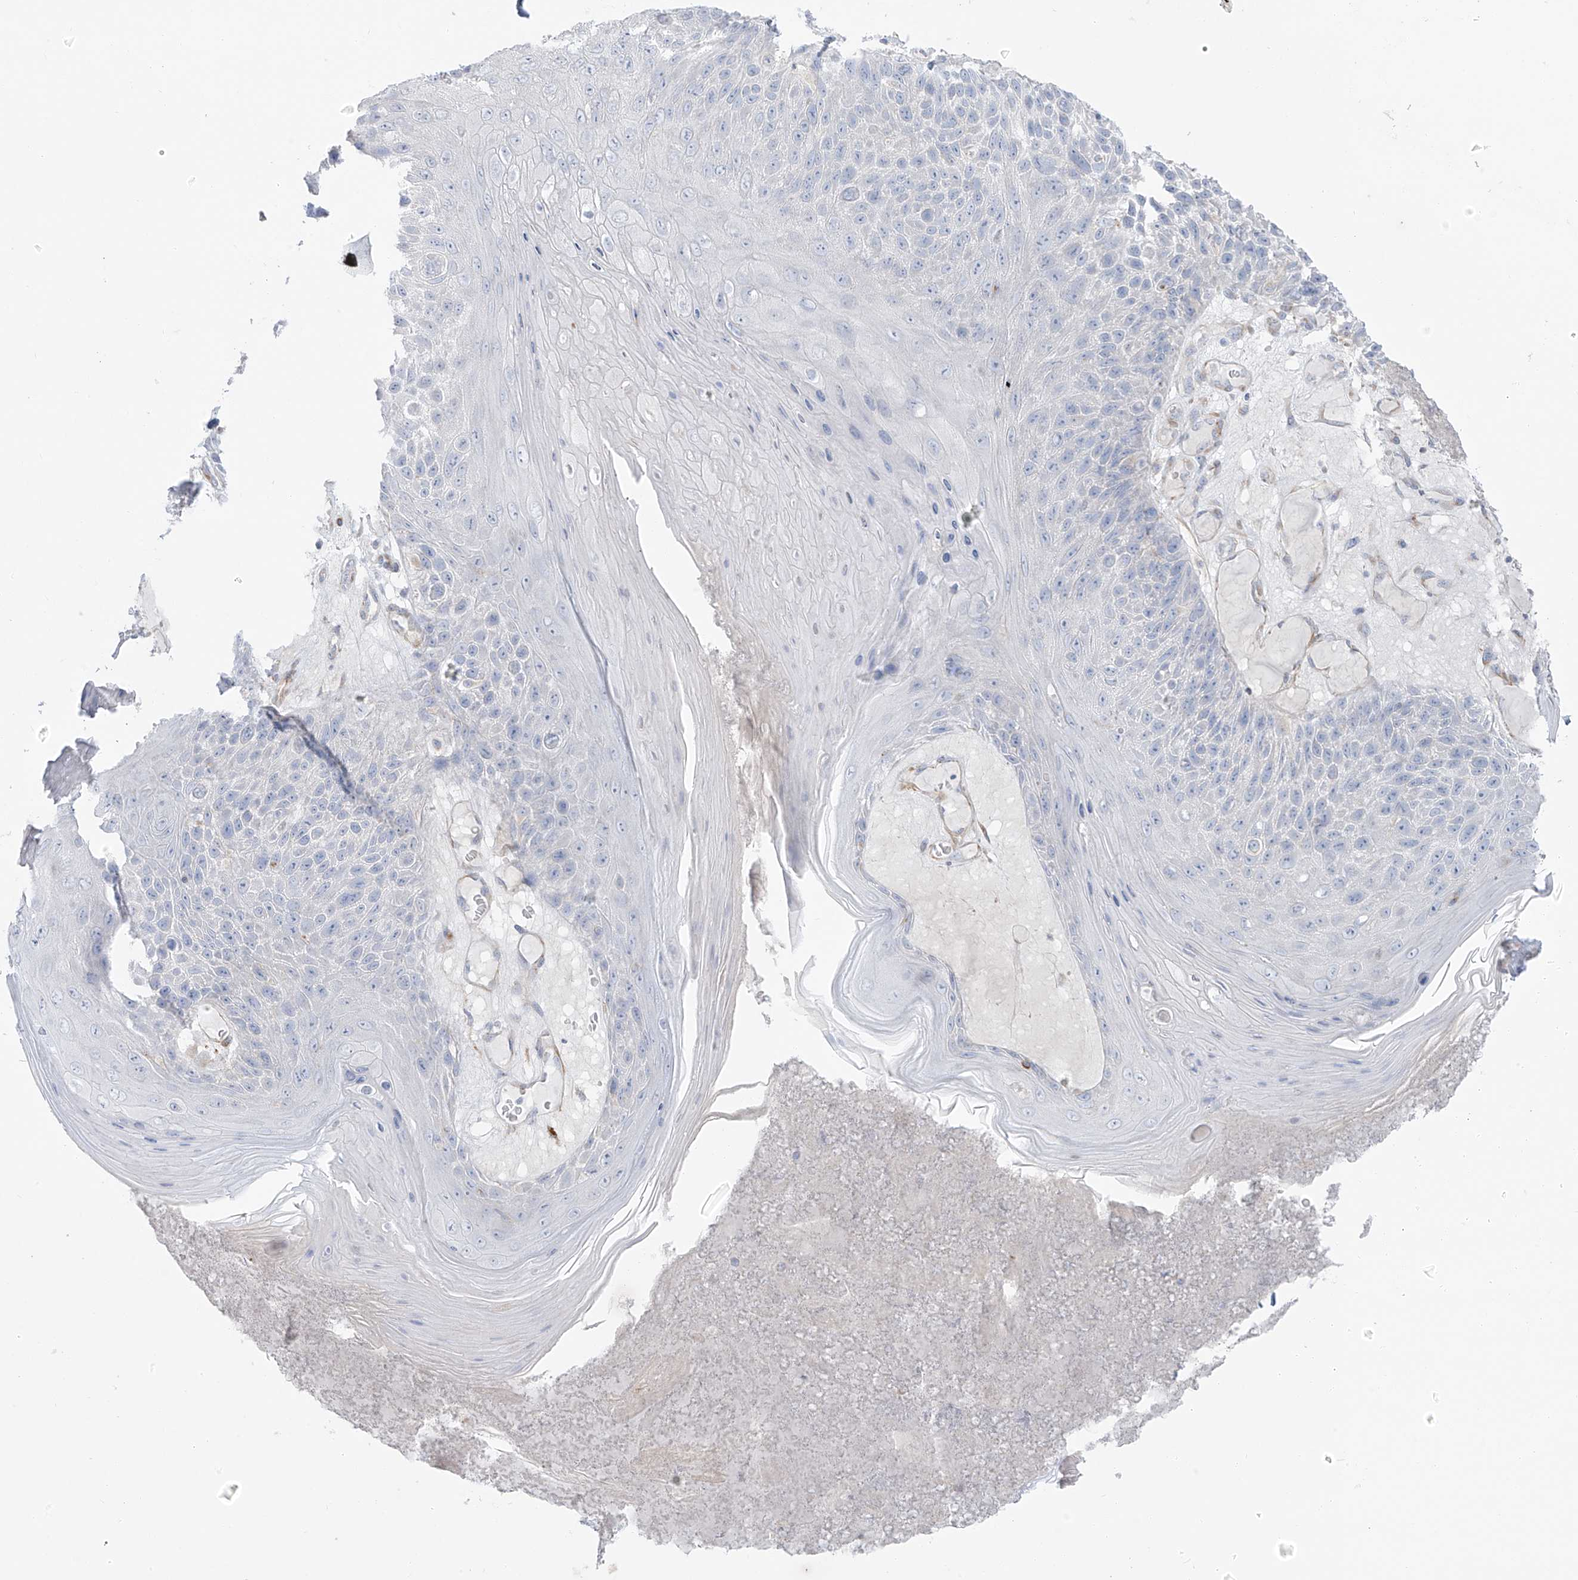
{"staining": {"intensity": "negative", "quantity": "none", "location": "none"}, "tissue": "skin cancer", "cell_type": "Tumor cells", "image_type": "cancer", "snomed": [{"axis": "morphology", "description": "Squamous cell carcinoma, NOS"}, {"axis": "topography", "description": "Skin"}], "caption": "Tumor cells are negative for brown protein staining in skin squamous cell carcinoma.", "gene": "TAL2", "patient": {"sex": "female", "age": 88}}